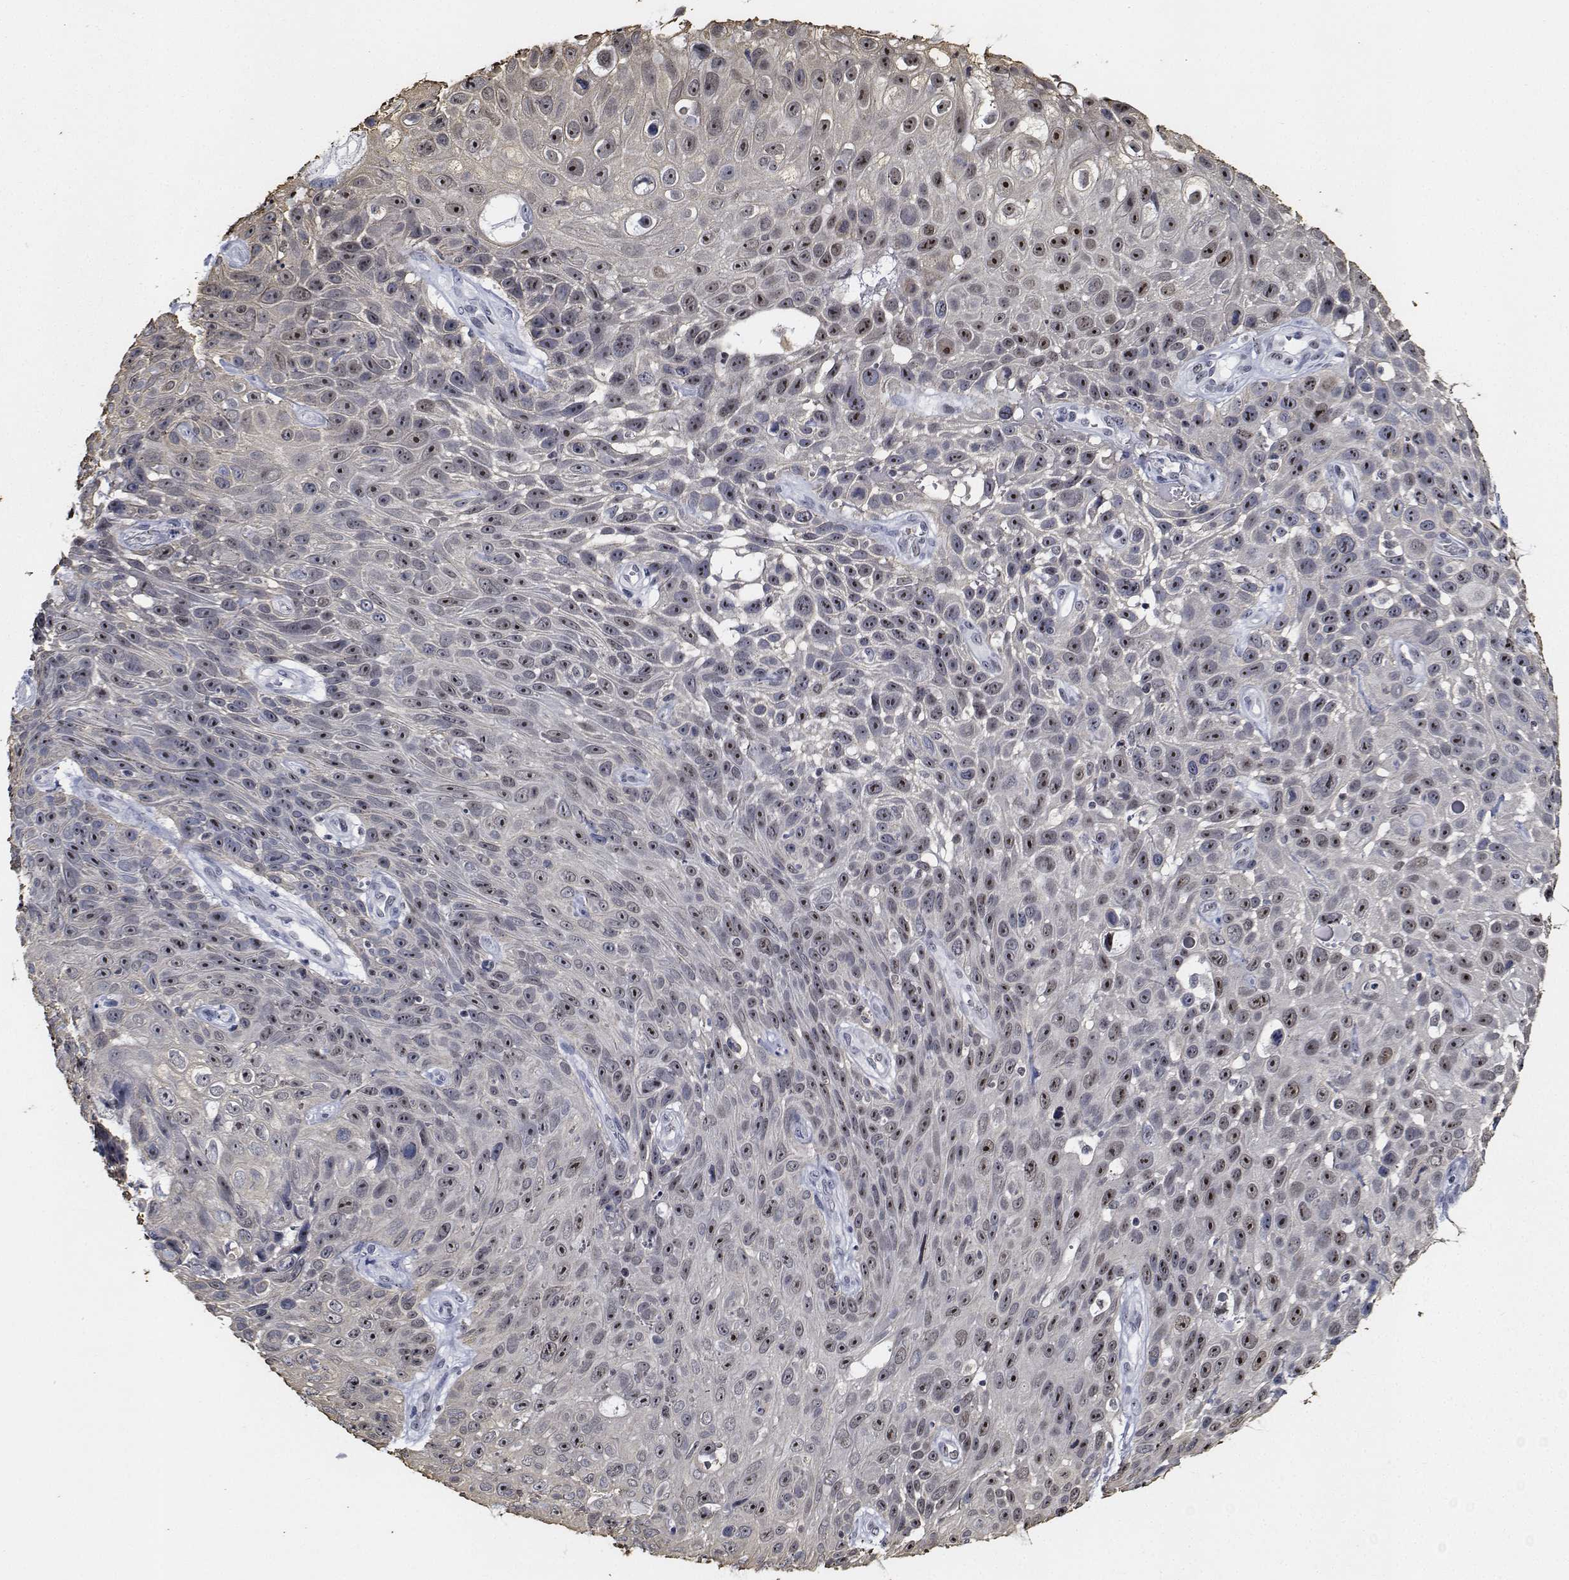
{"staining": {"intensity": "moderate", "quantity": "25%-75%", "location": "nuclear"}, "tissue": "skin cancer", "cell_type": "Tumor cells", "image_type": "cancer", "snomed": [{"axis": "morphology", "description": "Squamous cell carcinoma, NOS"}, {"axis": "topography", "description": "Skin"}], "caption": "Skin squamous cell carcinoma was stained to show a protein in brown. There is medium levels of moderate nuclear positivity in about 25%-75% of tumor cells. (DAB IHC, brown staining for protein, blue staining for nuclei).", "gene": "NVL", "patient": {"sex": "male", "age": 82}}